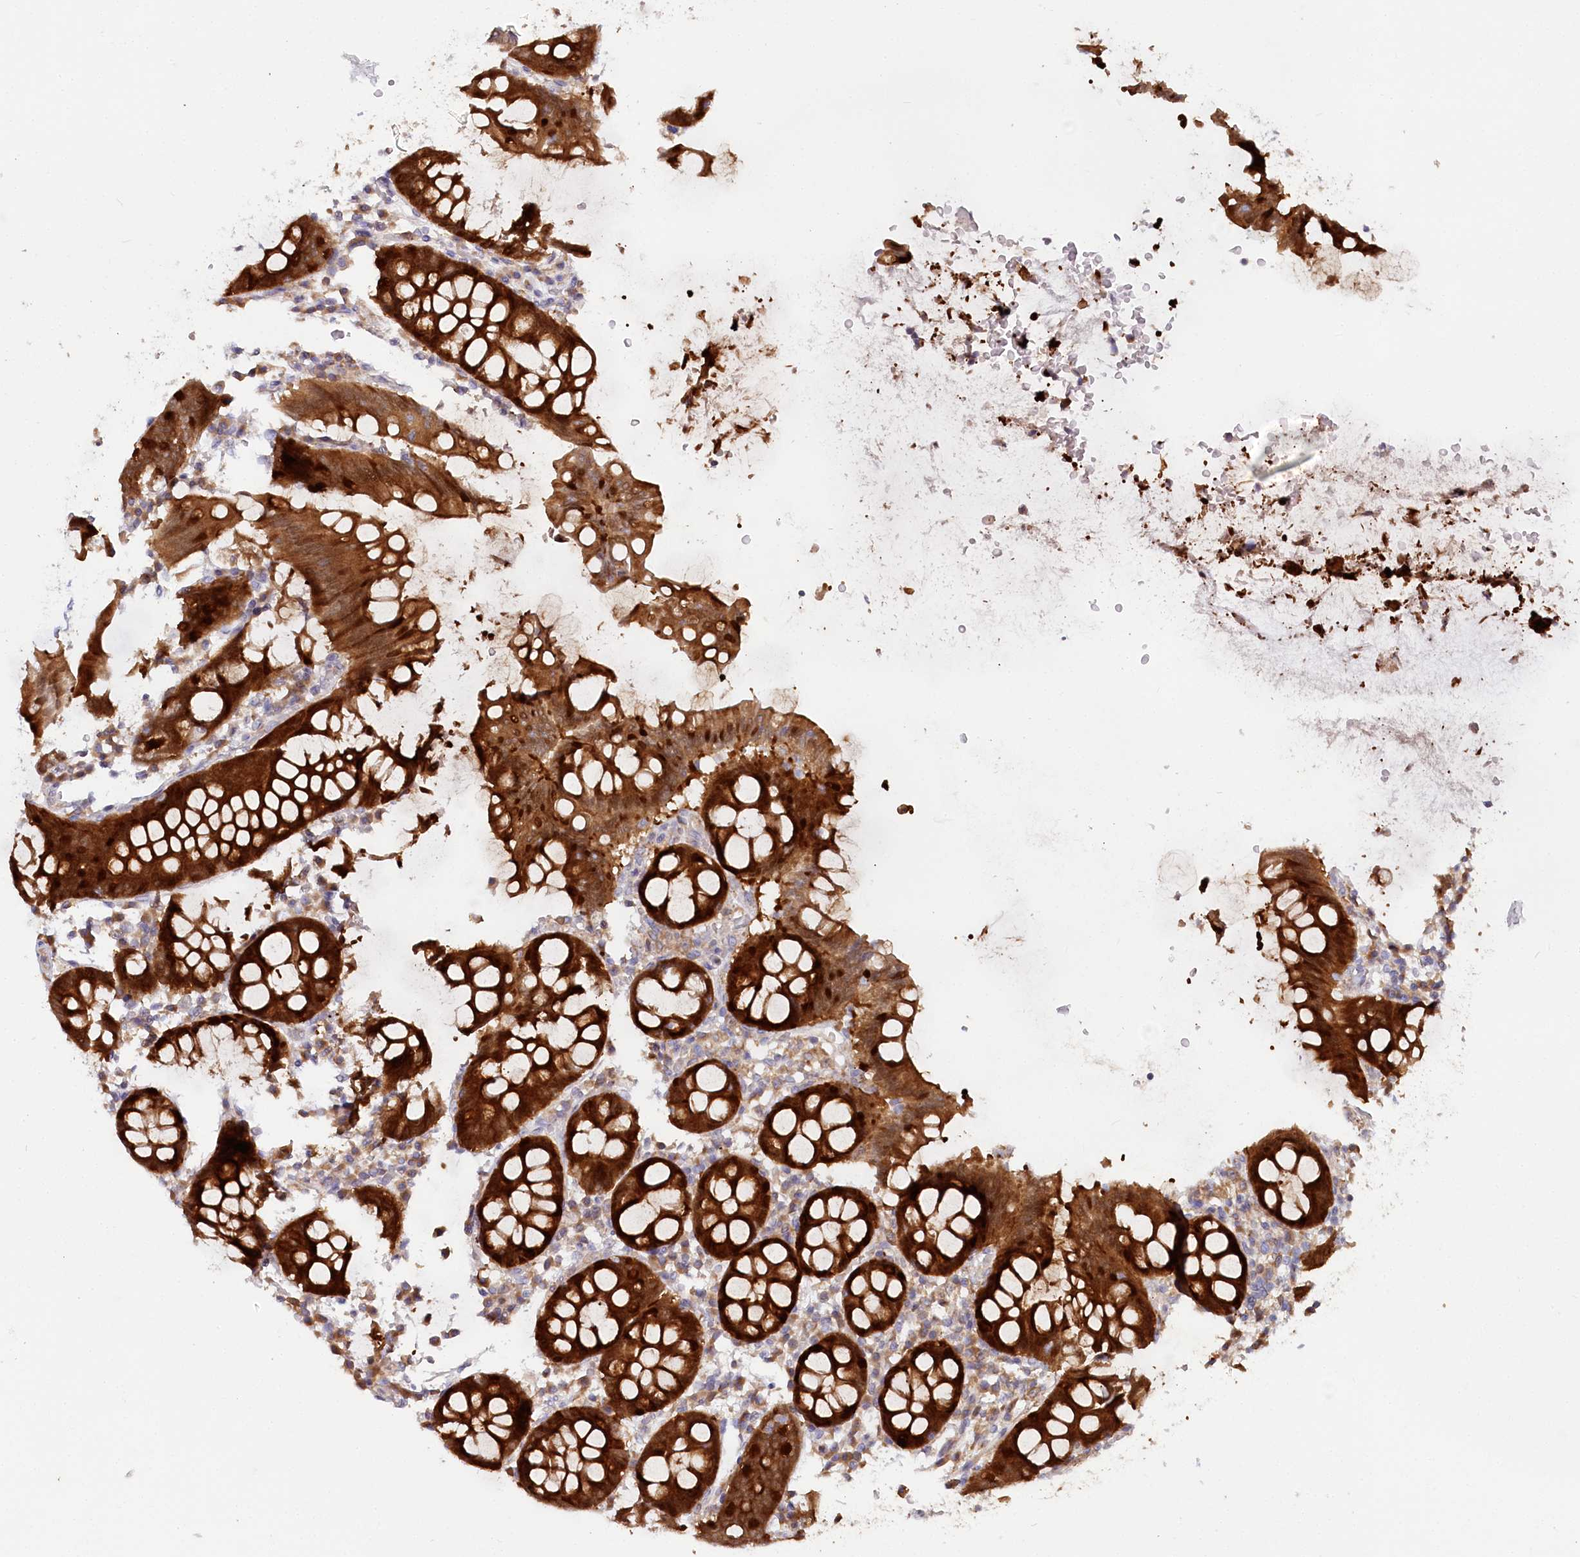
{"staining": {"intensity": "weak", "quantity": "25%-75%", "location": "cytoplasmic/membranous"}, "tissue": "colon", "cell_type": "Endothelial cells", "image_type": "normal", "snomed": [{"axis": "morphology", "description": "Normal tissue, NOS"}, {"axis": "topography", "description": "Colon"}], "caption": "A brown stain labels weak cytoplasmic/membranous expression of a protein in endothelial cells of normal human colon. The protein is stained brown, and the nuclei are stained in blue (DAB IHC with brightfield microscopy, high magnification).", "gene": "PAIP2", "patient": {"sex": "female", "age": 79}}